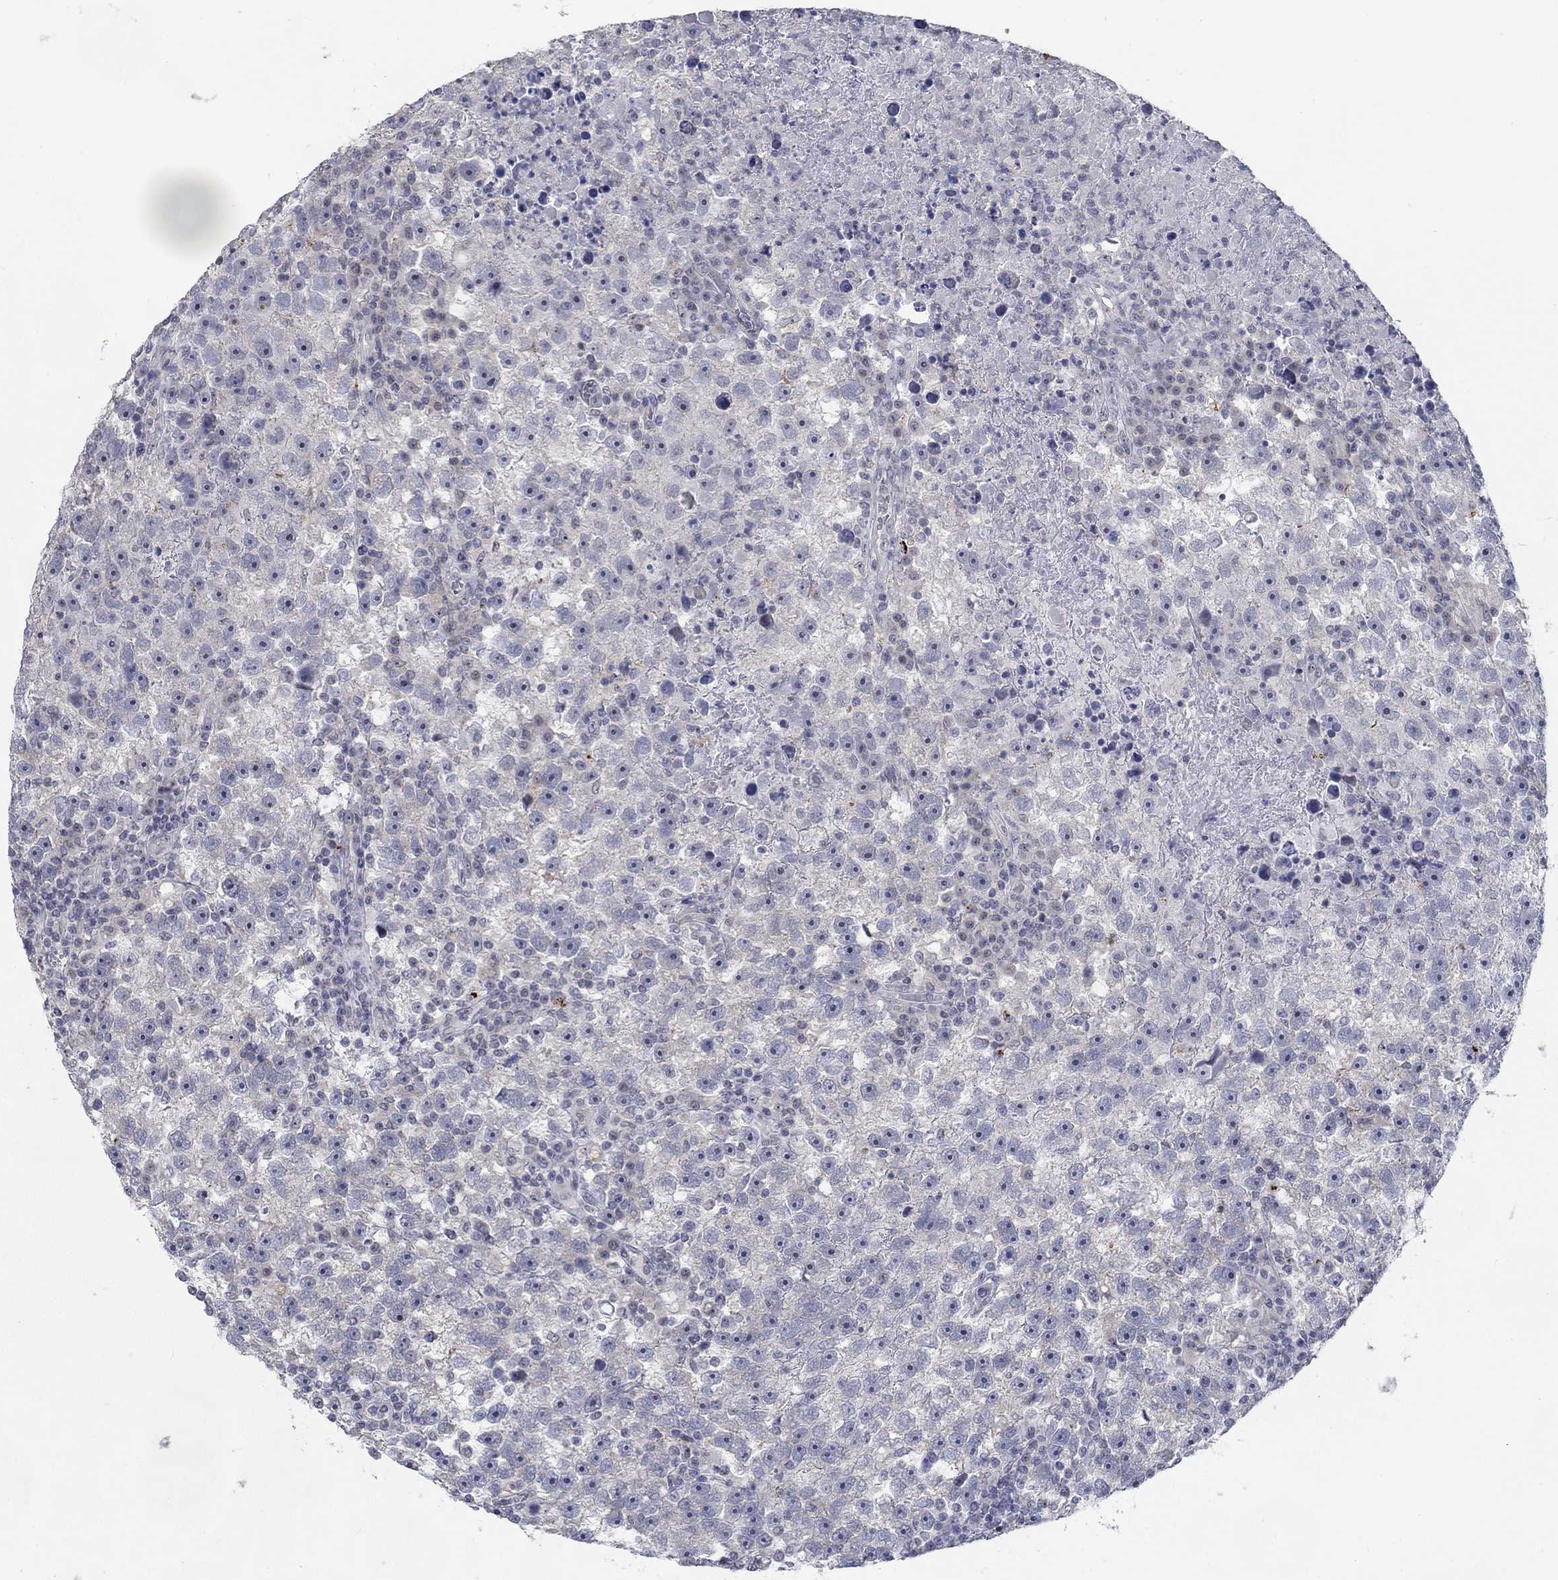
{"staining": {"intensity": "negative", "quantity": "none", "location": "none"}, "tissue": "testis cancer", "cell_type": "Tumor cells", "image_type": "cancer", "snomed": [{"axis": "morphology", "description": "Seminoma, NOS"}, {"axis": "topography", "description": "Testis"}], "caption": "Tumor cells are negative for protein expression in human testis seminoma. The staining is performed using DAB brown chromogen with nuclei counter-stained in using hematoxylin.", "gene": "MTSS2", "patient": {"sex": "male", "age": 47}}